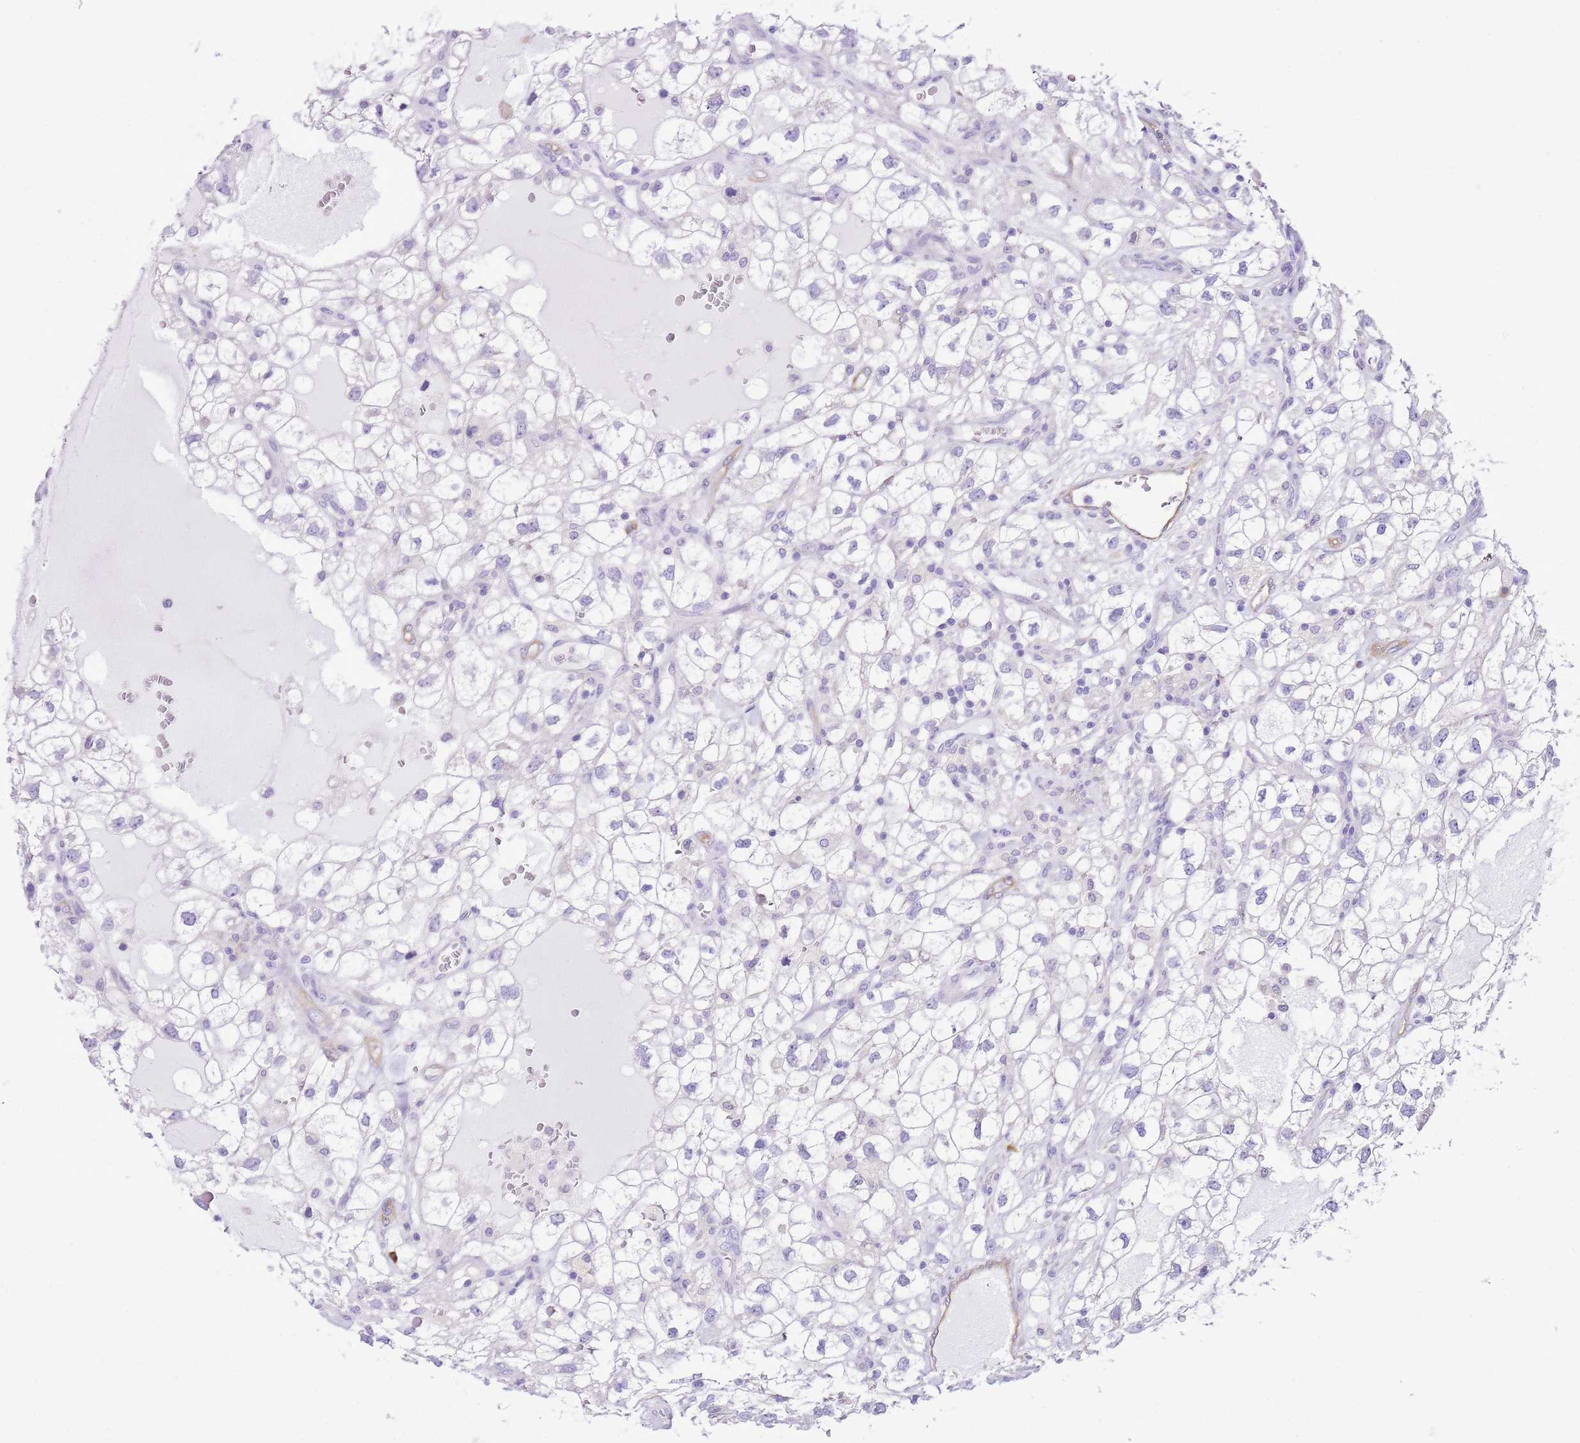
{"staining": {"intensity": "negative", "quantity": "none", "location": "none"}, "tissue": "renal cancer", "cell_type": "Tumor cells", "image_type": "cancer", "snomed": [{"axis": "morphology", "description": "Adenocarcinoma, NOS"}, {"axis": "topography", "description": "Kidney"}], "caption": "The immunohistochemistry (IHC) photomicrograph has no significant expression in tumor cells of renal cancer (adenocarcinoma) tissue. (DAB immunohistochemistry (IHC), high magnification).", "gene": "AAR2", "patient": {"sex": "male", "age": 59}}